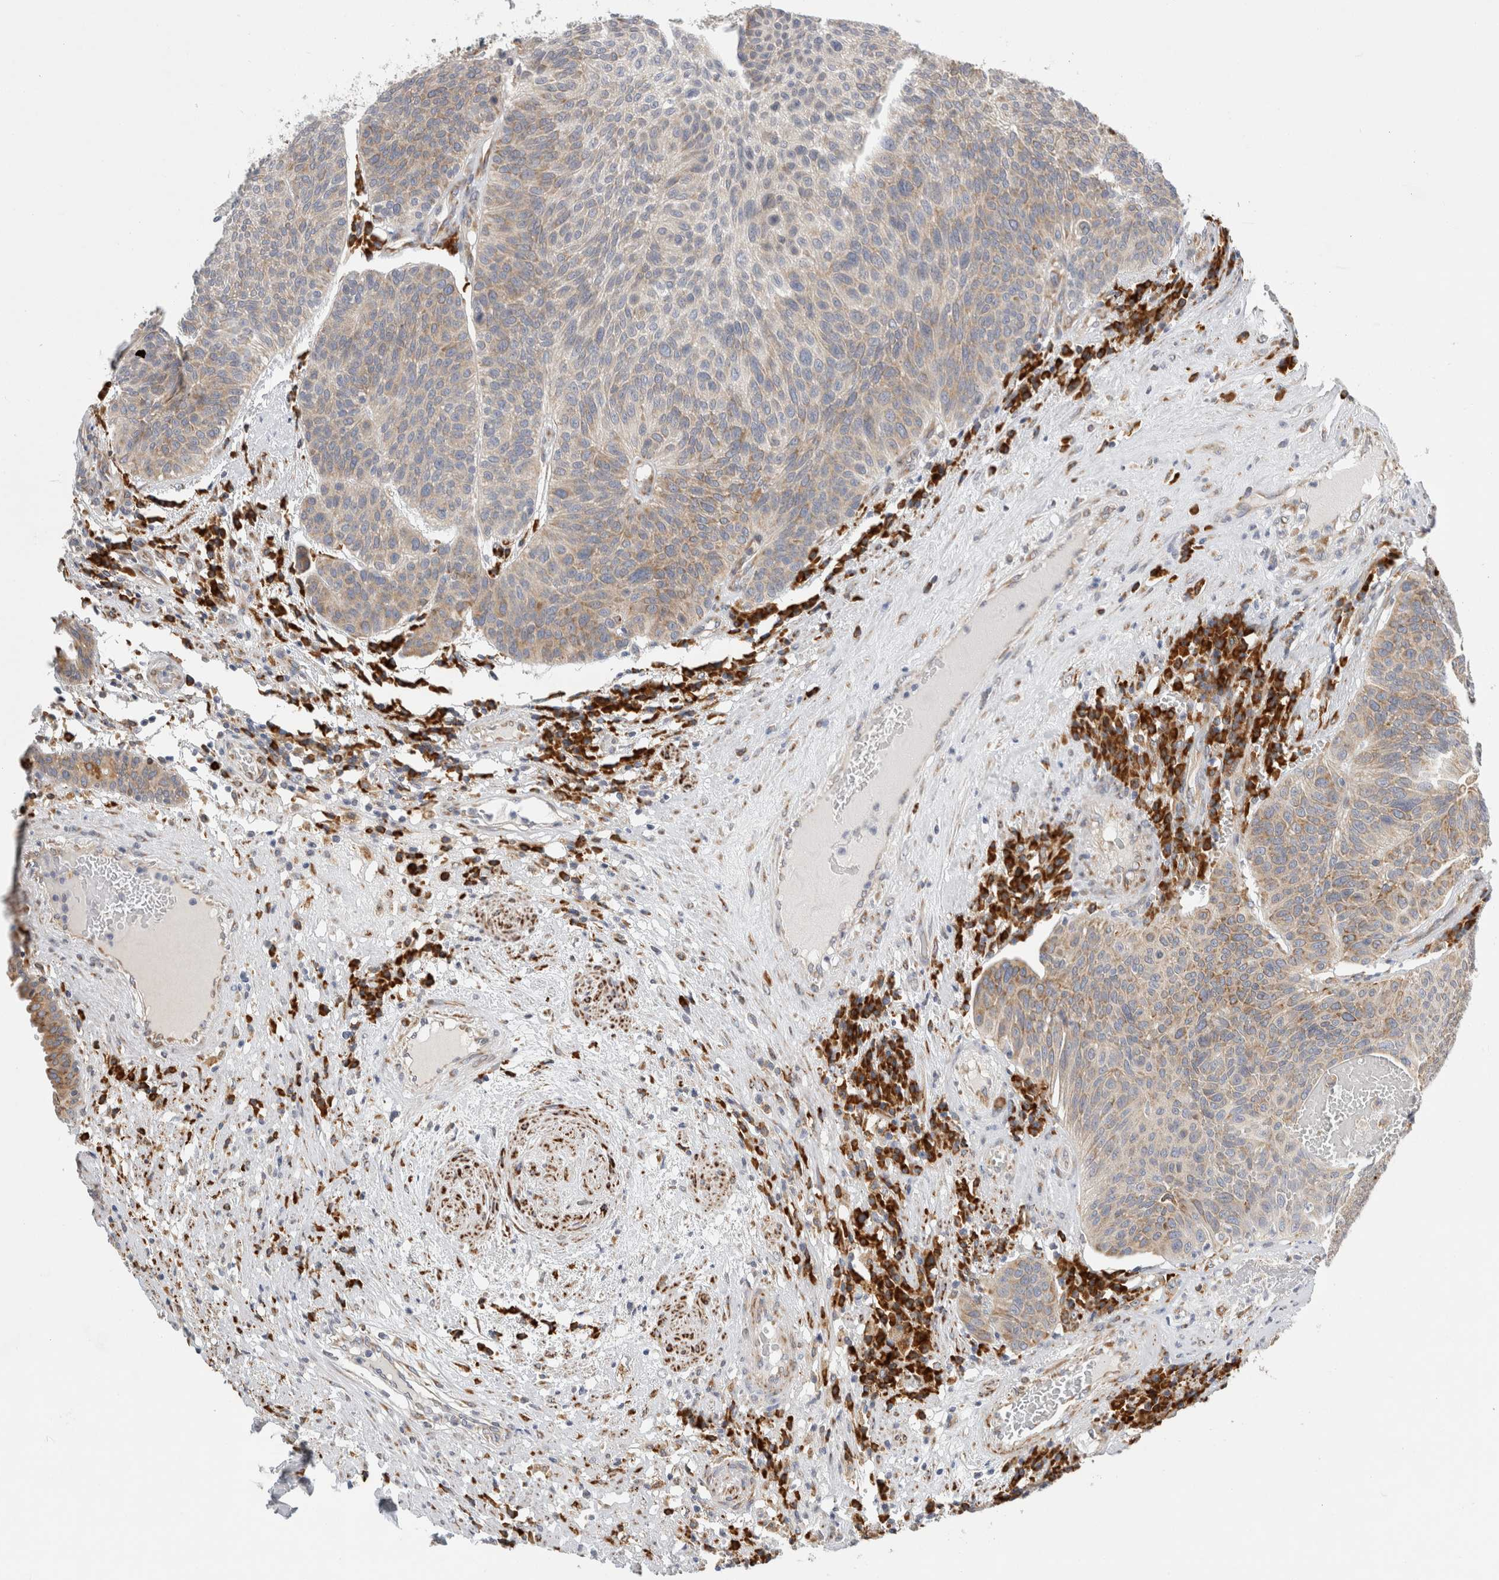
{"staining": {"intensity": "weak", "quantity": "25%-75%", "location": "cytoplasmic/membranous"}, "tissue": "urothelial cancer", "cell_type": "Tumor cells", "image_type": "cancer", "snomed": [{"axis": "morphology", "description": "Urothelial carcinoma, High grade"}, {"axis": "topography", "description": "Urinary bladder"}], "caption": "Protein staining by immunohistochemistry (IHC) demonstrates weak cytoplasmic/membranous expression in approximately 25%-75% of tumor cells in urothelial cancer.", "gene": "RPN2", "patient": {"sex": "male", "age": 66}}